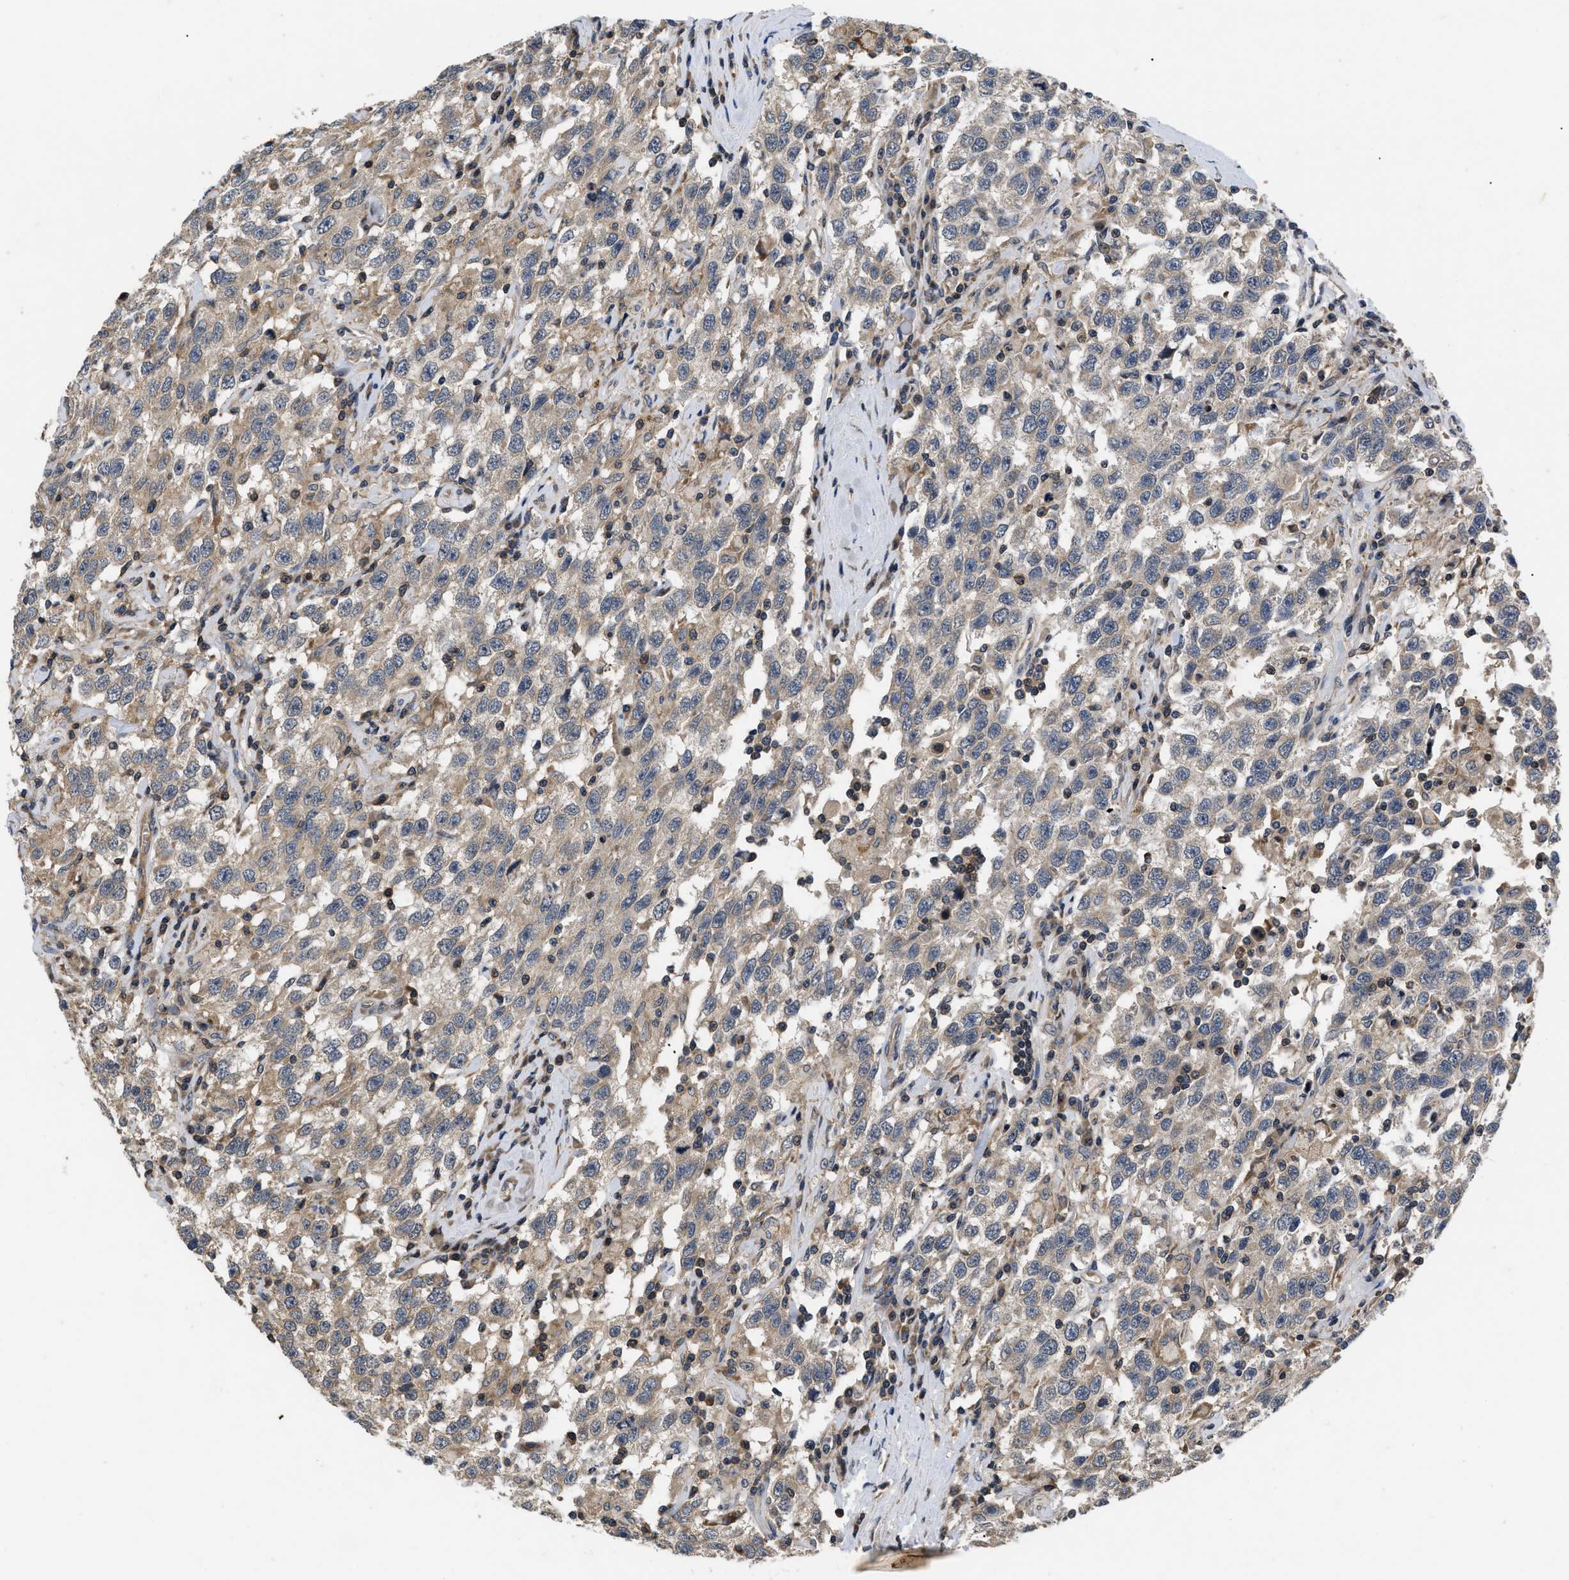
{"staining": {"intensity": "weak", "quantity": "<25%", "location": "cytoplasmic/membranous"}, "tissue": "testis cancer", "cell_type": "Tumor cells", "image_type": "cancer", "snomed": [{"axis": "morphology", "description": "Seminoma, NOS"}, {"axis": "topography", "description": "Testis"}], "caption": "A histopathology image of testis cancer stained for a protein exhibits no brown staining in tumor cells.", "gene": "HMGCR", "patient": {"sex": "male", "age": 41}}